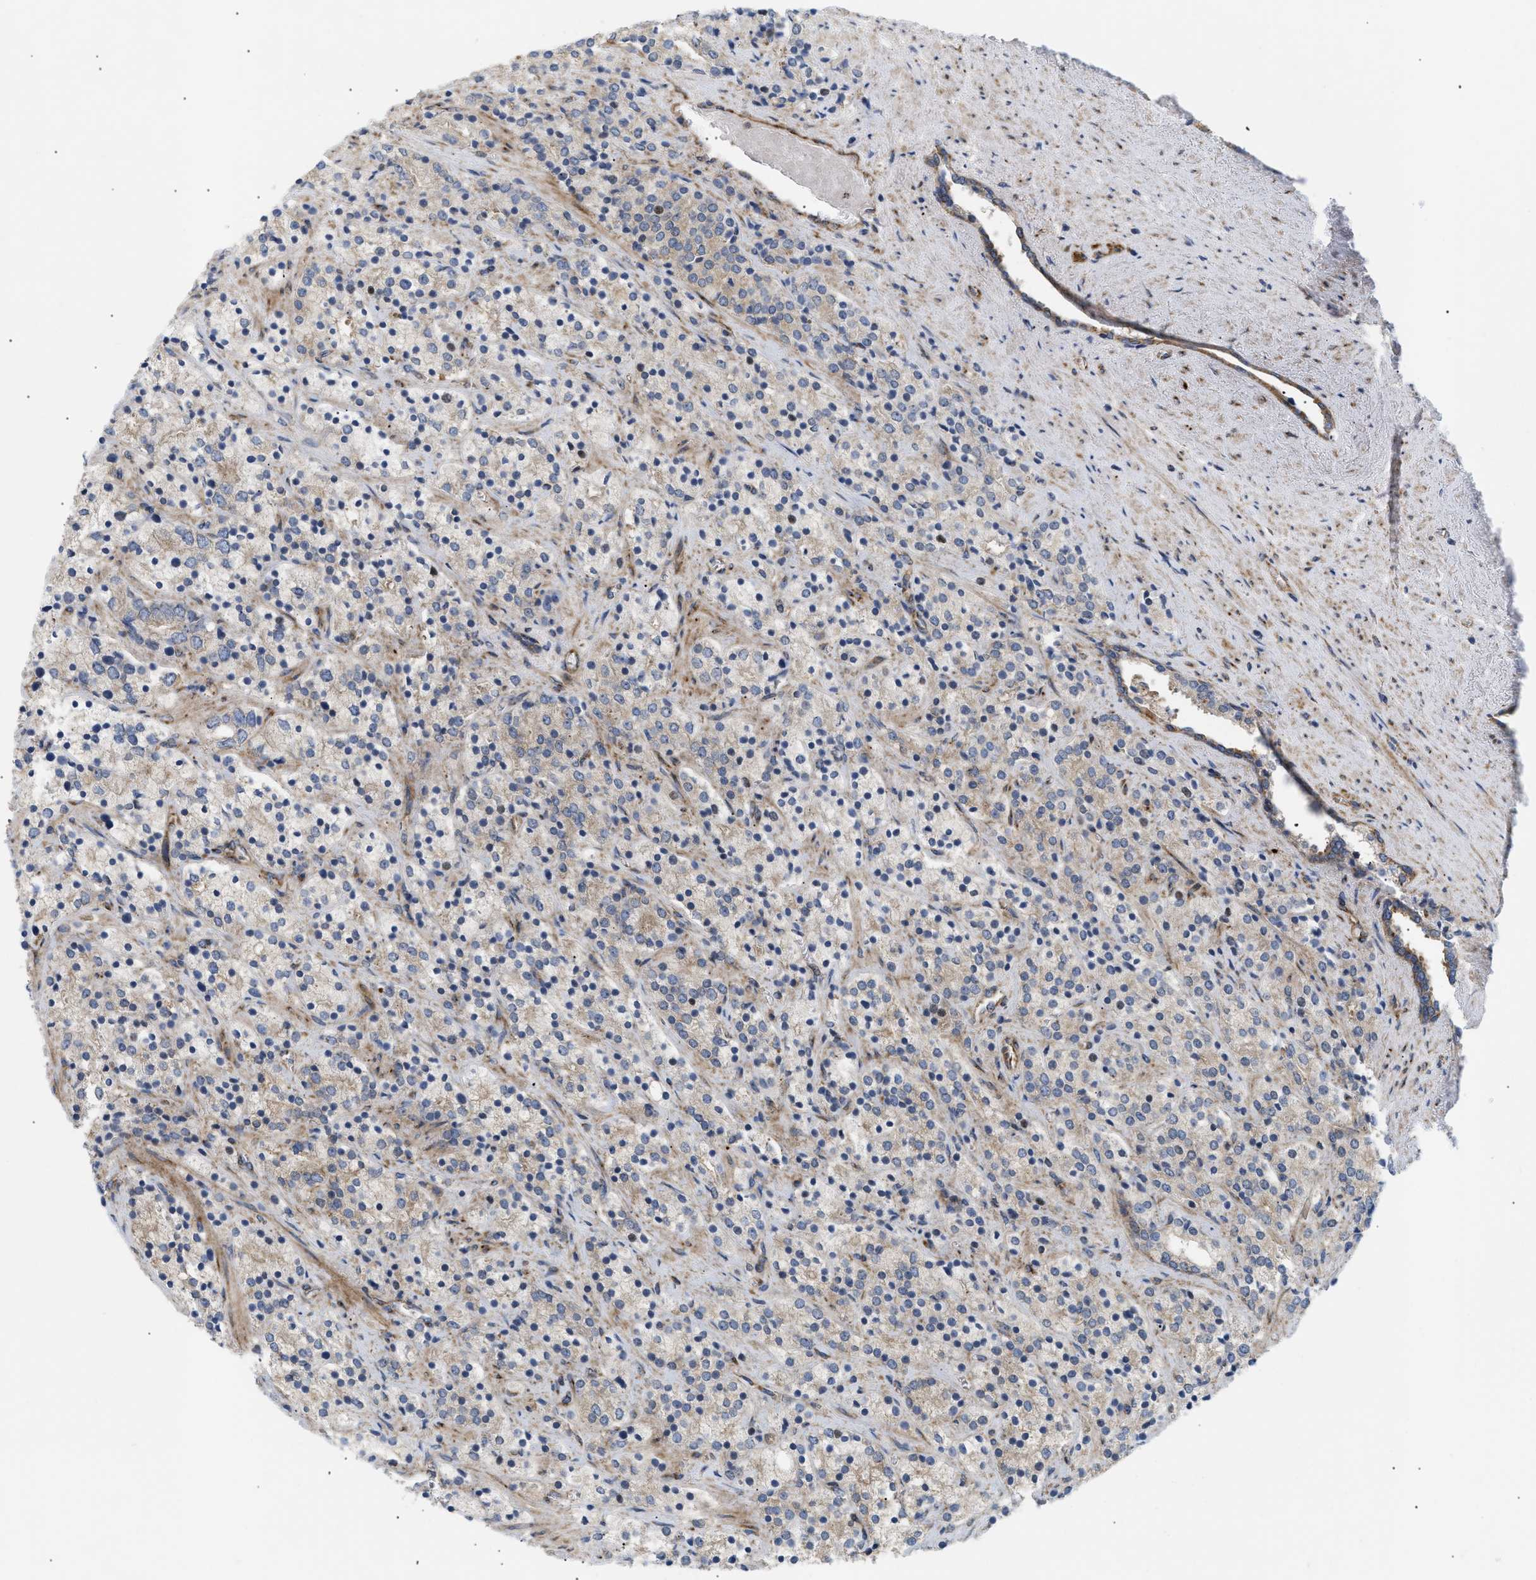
{"staining": {"intensity": "weak", "quantity": "25%-75%", "location": "cytoplasmic/membranous"}, "tissue": "prostate cancer", "cell_type": "Tumor cells", "image_type": "cancer", "snomed": [{"axis": "morphology", "description": "Adenocarcinoma, High grade"}, {"axis": "topography", "description": "Prostate"}], "caption": "Protein staining of prostate cancer tissue demonstrates weak cytoplasmic/membranous positivity in about 25%-75% of tumor cells.", "gene": "DCTN4", "patient": {"sex": "male", "age": 71}}